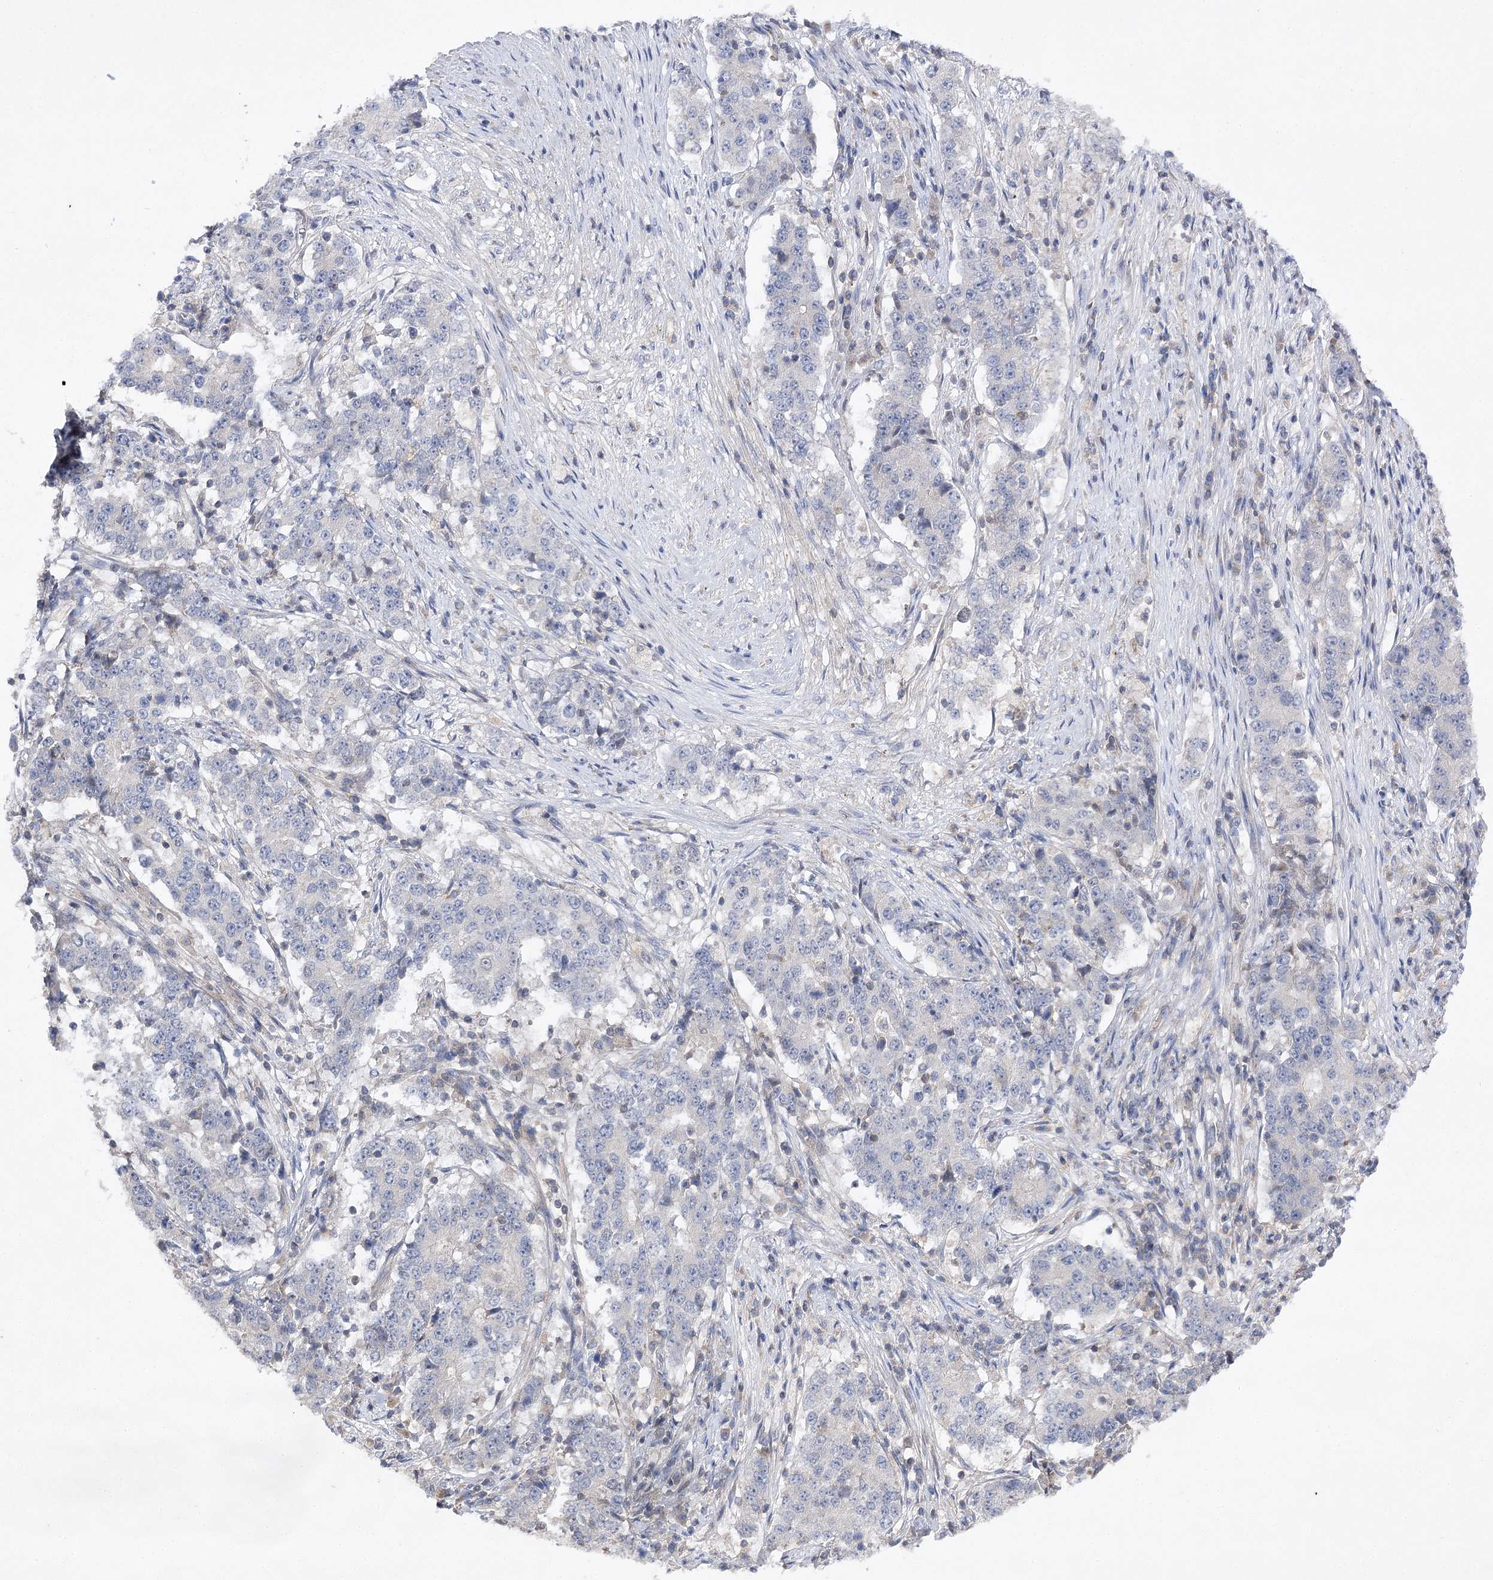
{"staining": {"intensity": "negative", "quantity": "none", "location": "none"}, "tissue": "stomach cancer", "cell_type": "Tumor cells", "image_type": "cancer", "snomed": [{"axis": "morphology", "description": "Adenocarcinoma, NOS"}, {"axis": "topography", "description": "Stomach"}], "caption": "IHC photomicrograph of stomach cancer stained for a protein (brown), which reveals no positivity in tumor cells. Brightfield microscopy of IHC stained with DAB (brown) and hematoxylin (blue), captured at high magnification.", "gene": "BCR", "patient": {"sex": "male", "age": 59}}